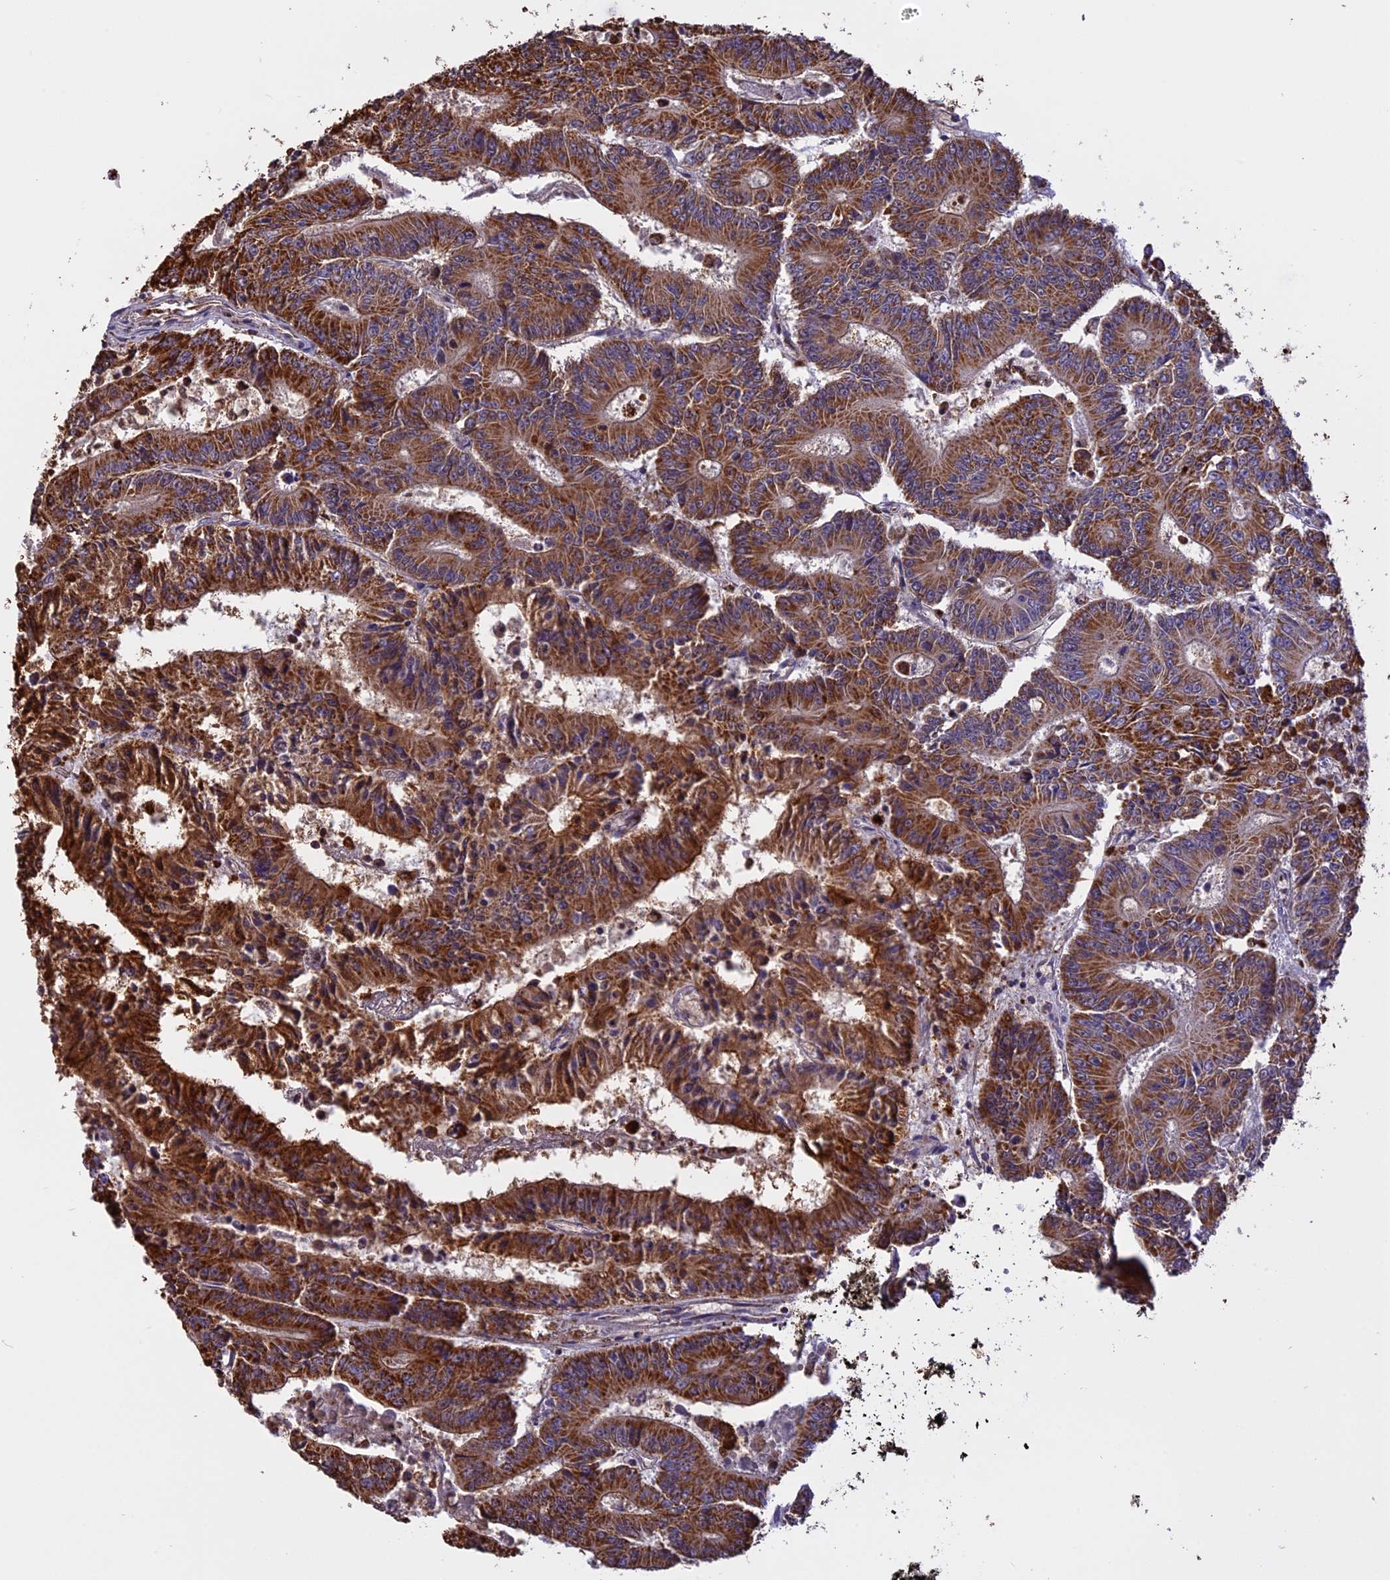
{"staining": {"intensity": "strong", "quantity": ">75%", "location": "cytoplasmic/membranous"}, "tissue": "colorectal cancer", "cell_type": "Tumor cells", "image_type": "cancer", "snomed": [{"axis": "morphology", "description": "Adenocarcinoma, NOS"}, {"axis": "topography", "description": "Colon"}], "caption": "This histopathology image shows IHC staining of colorectal adenocarcinoma, with high strong cytoplasmic/membranous staining in approximately >75% of tumor cells.", "gene": "KCNG1", "patient": {"sex": "male", "age": 83}}